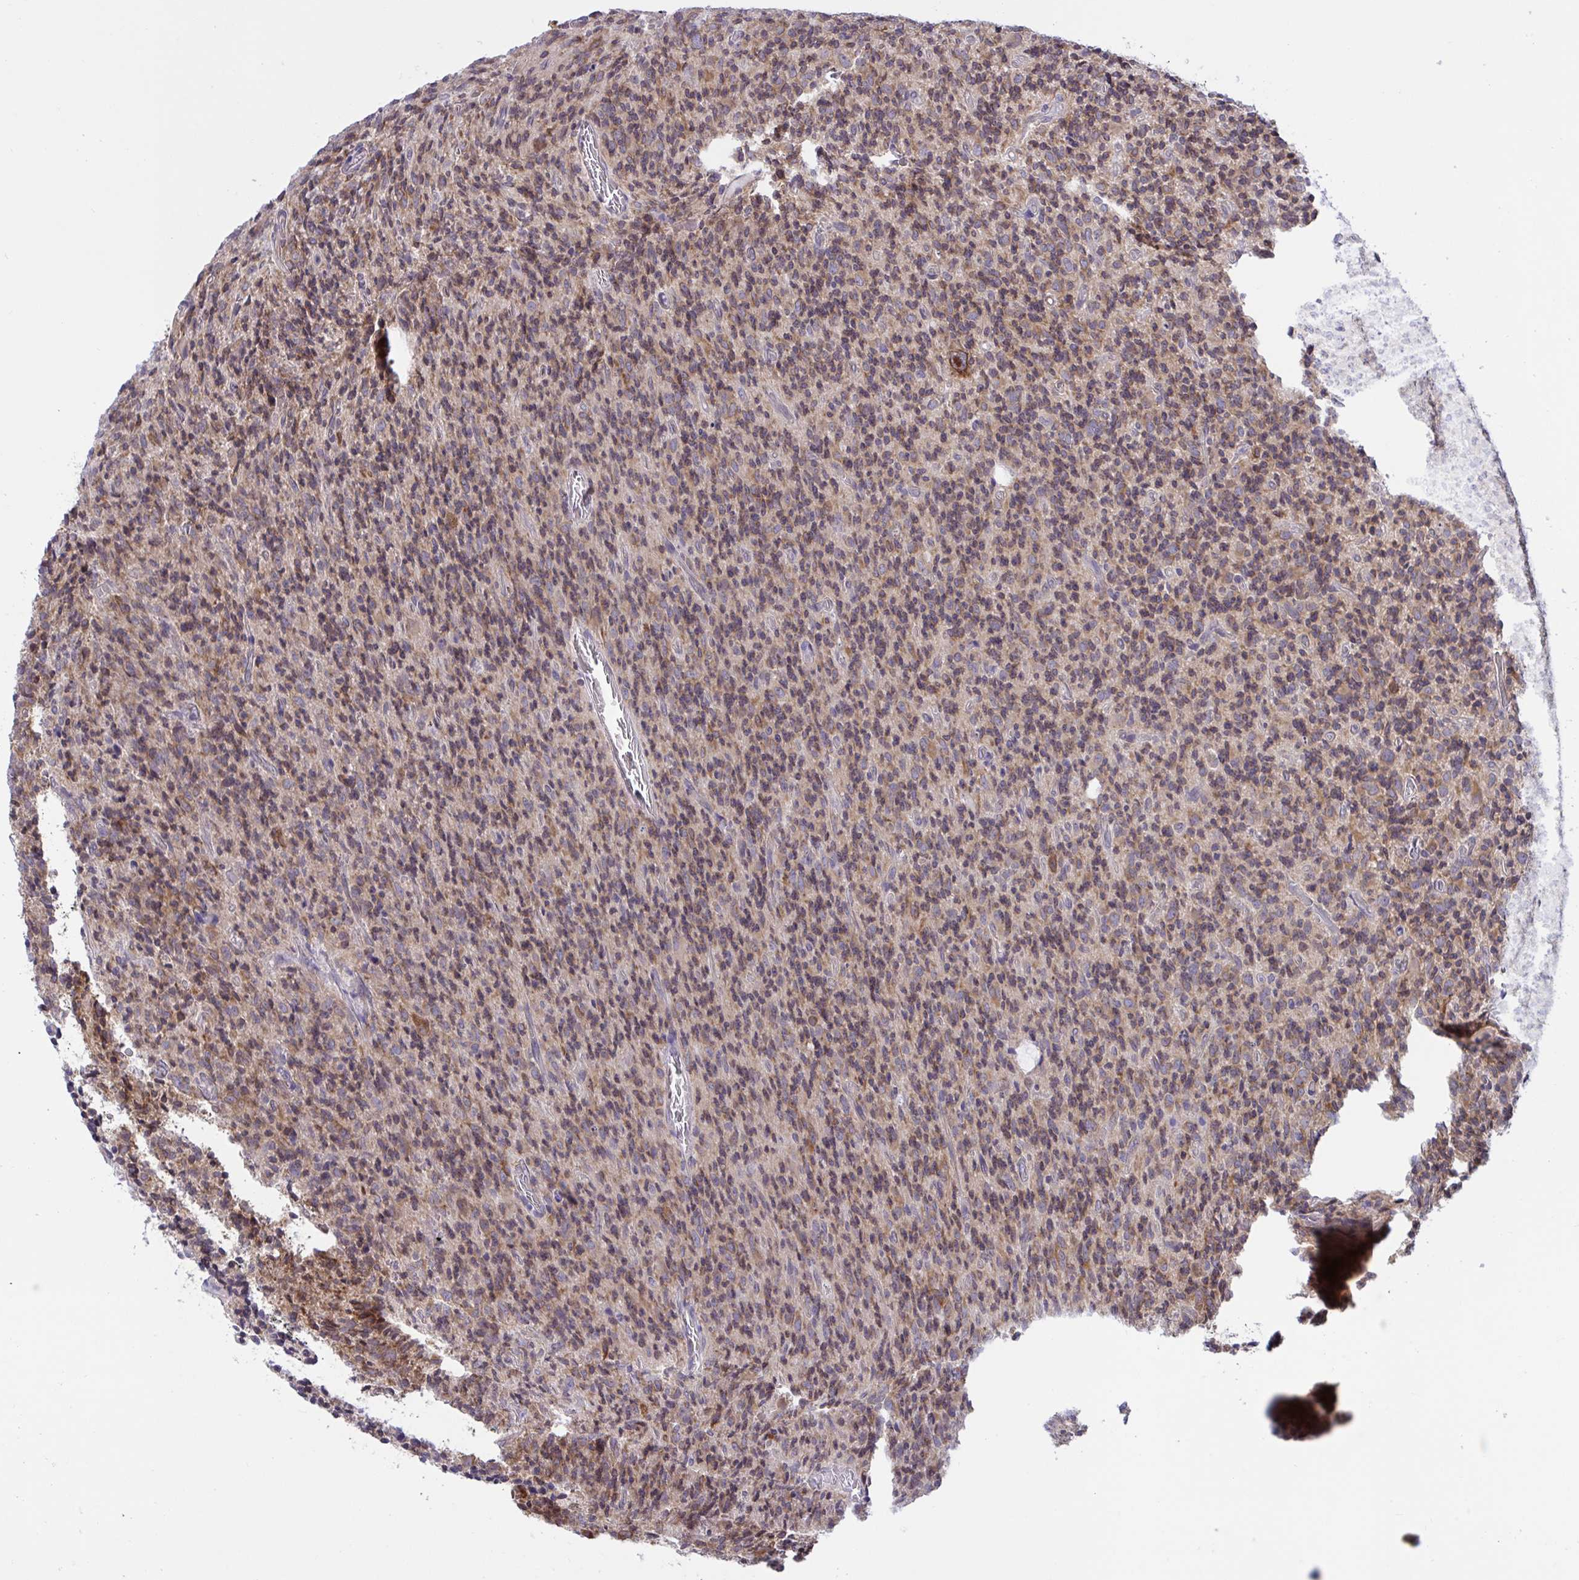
{"staining": {"intensity": "moderate", "quantity": ">75%", "location": "cytoplasmic/membranous"}, "tissue": "glioma", "cell_type": "Tumor cells", "image_type": "cancer", "snomed": [{"axis": "morphology", "description": "Glioma, malignant, High grade"}, {"axis": "topography", "description": "Brain"}], "caption": "Brown immunohistochemical staining in human malignant glioma (high-grade) demonstrates moderate cytoplasmic/membranous staining in about >75% of tumor cells.", "gene": "CAMLG", "patient": {"sex": "male", "age": 76}}